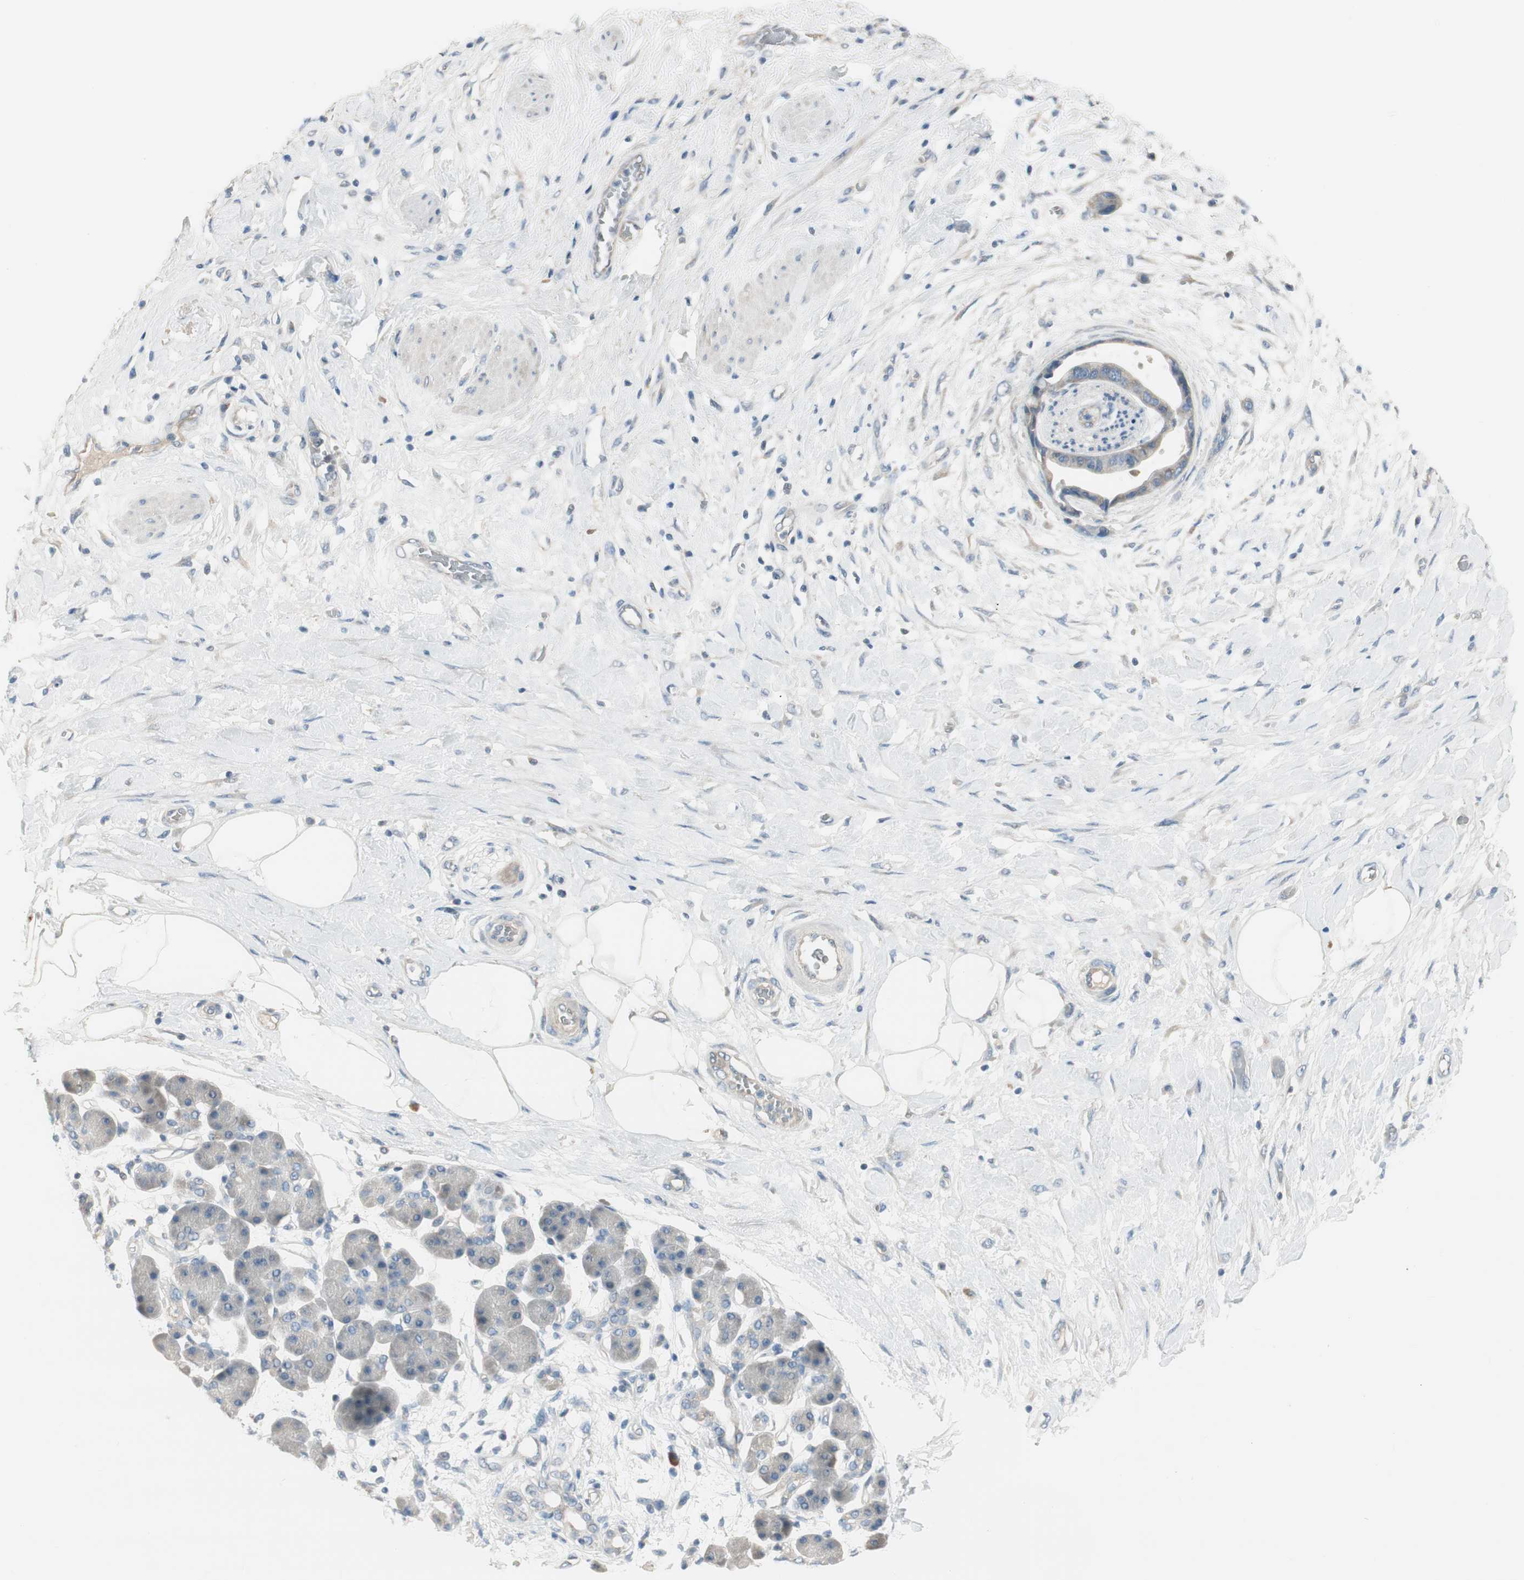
{"staining": {"intensity": "weak", "quantity": "25%-75%", "location": "cytoplasmic/membranous"}, "tissue": "pancreatic cancer", "cell_type": "Tumor cells", "image_type": "cancer", "snomed": [{"axis": "morphology", "description": "Adenocarcinoma, NOS"}, {"axis": "morphology", "description": "Adenocarcinoma, metastatic, NOS"}, {"axis": "topography", "description": "Lymph node"}, {"axis": "topography", "description": "Pancreas"}, {"axis": "topography", "description": "Duodenum"}], "caption": "An image of pancreatic cancer (metastatic adenocarcinoma) stained for a protein exhibits weak cytoplasmic/membranous brown staining in tumor cells.", "gene": "EVA1A", "patient": {"sex": "female", "age": 64}}